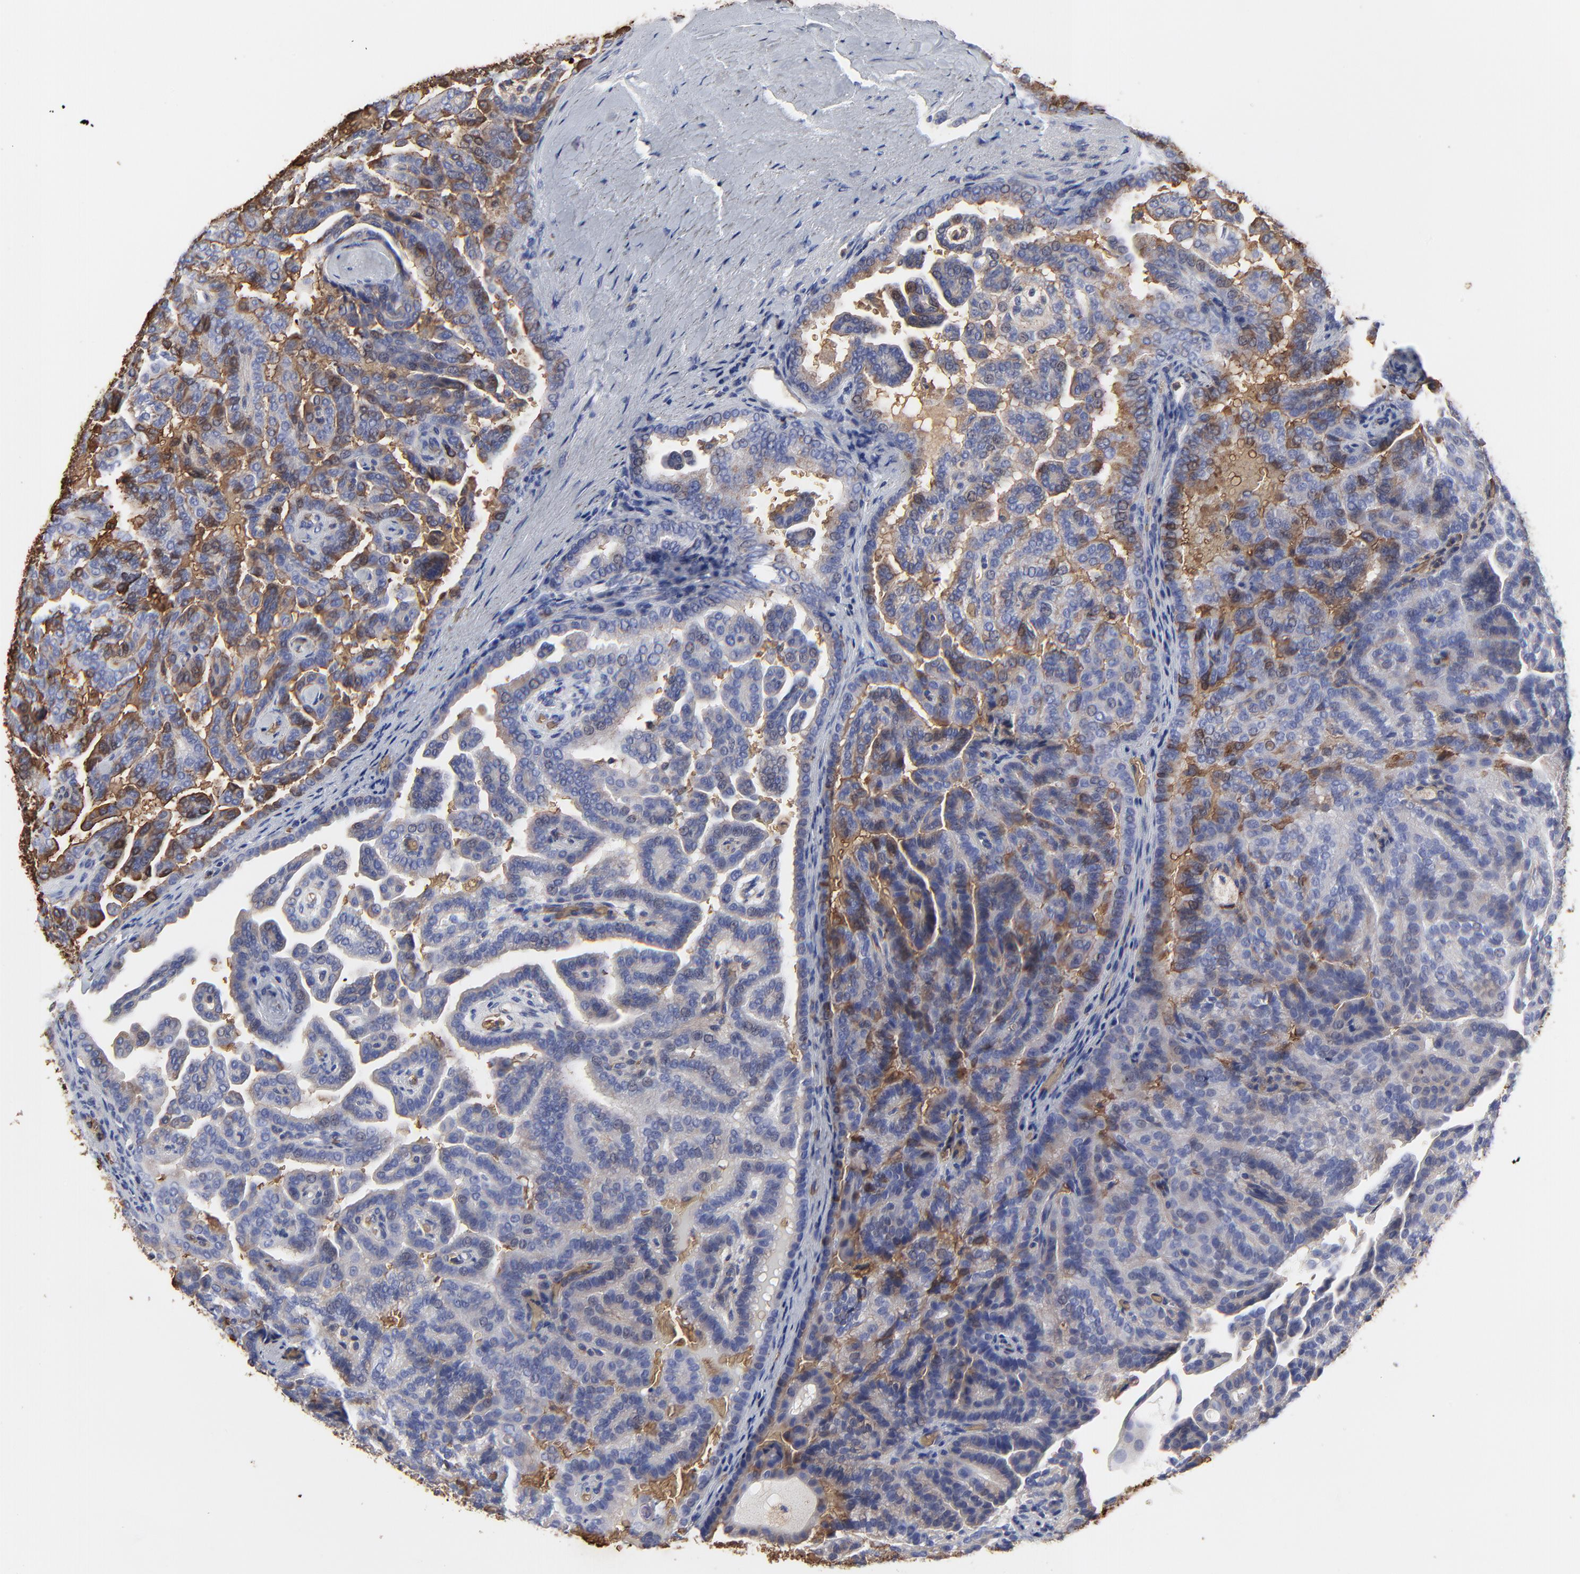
{"staining": {"intensity": "negative", "quantity": "none", "location": "none"}, "tissue": "renal cancer", "cell_type": "Tumor cells", "image_type": "cancer", "snomed": [{"axis": "morphology", "description": "Adenocarcinoma, NOS"}, {"axis": "topography", "description": "Kidney"}], "caption": "Tumor cells show no significant staining in adenocarcinoma (renal).", "gene": "PAG1", "patient": {"sex": "male", "age": 61}}